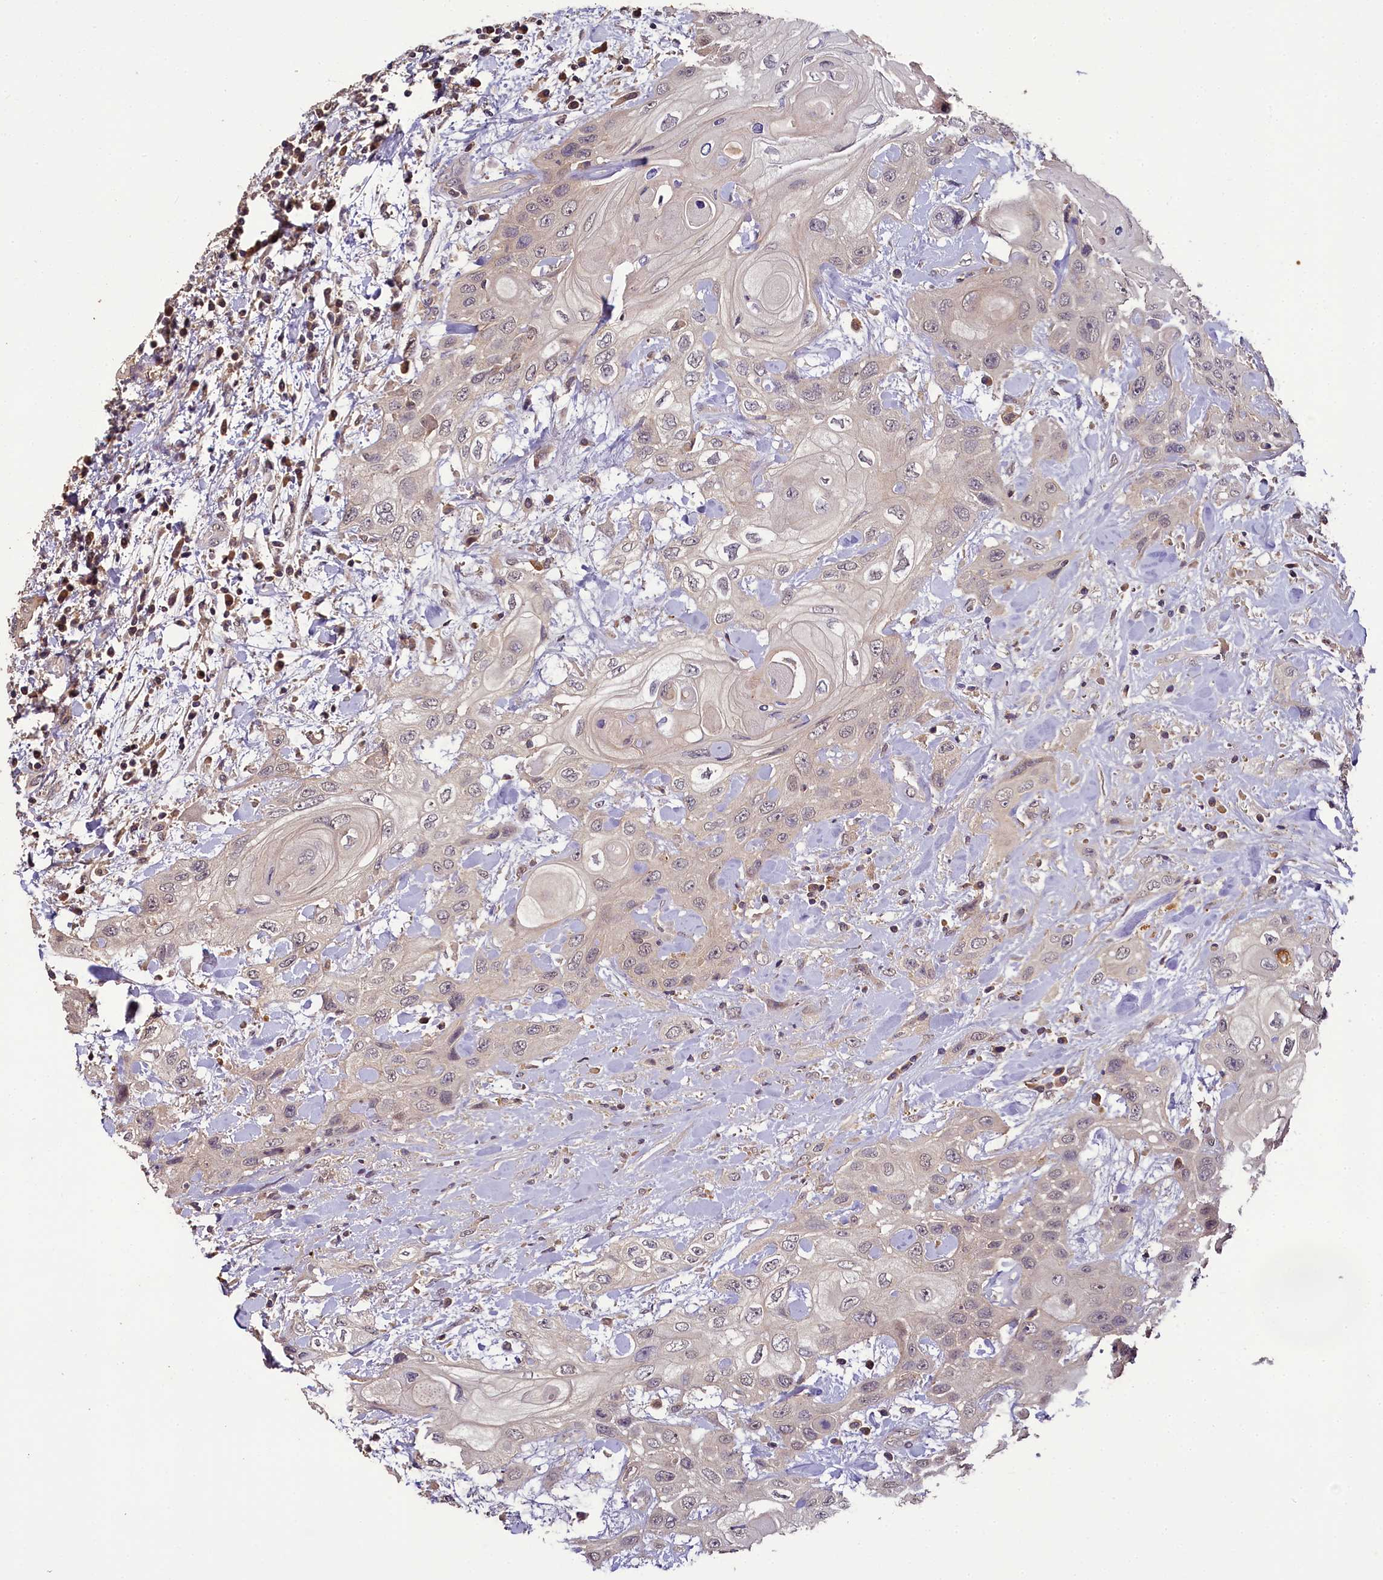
{"staining": {"intensity": "weak", "quantity": "<25%", "location": "cytoplasmic/membranous"}, "tissue": "head and neck cancer", "cell_type": "Tumor cells", "image_type": "cancer", "snomed": [{"axis": "morphology", "description": "Squamous cell carcinoma, NOS"}, {"axis": "topography", "description": "Head-Neck"}], "caption": "Tumor cells are negative for brown protein staining in head and neck cancer.", "gene": "TMEM39A", "patient": {"sex": "female", "age": 43}}